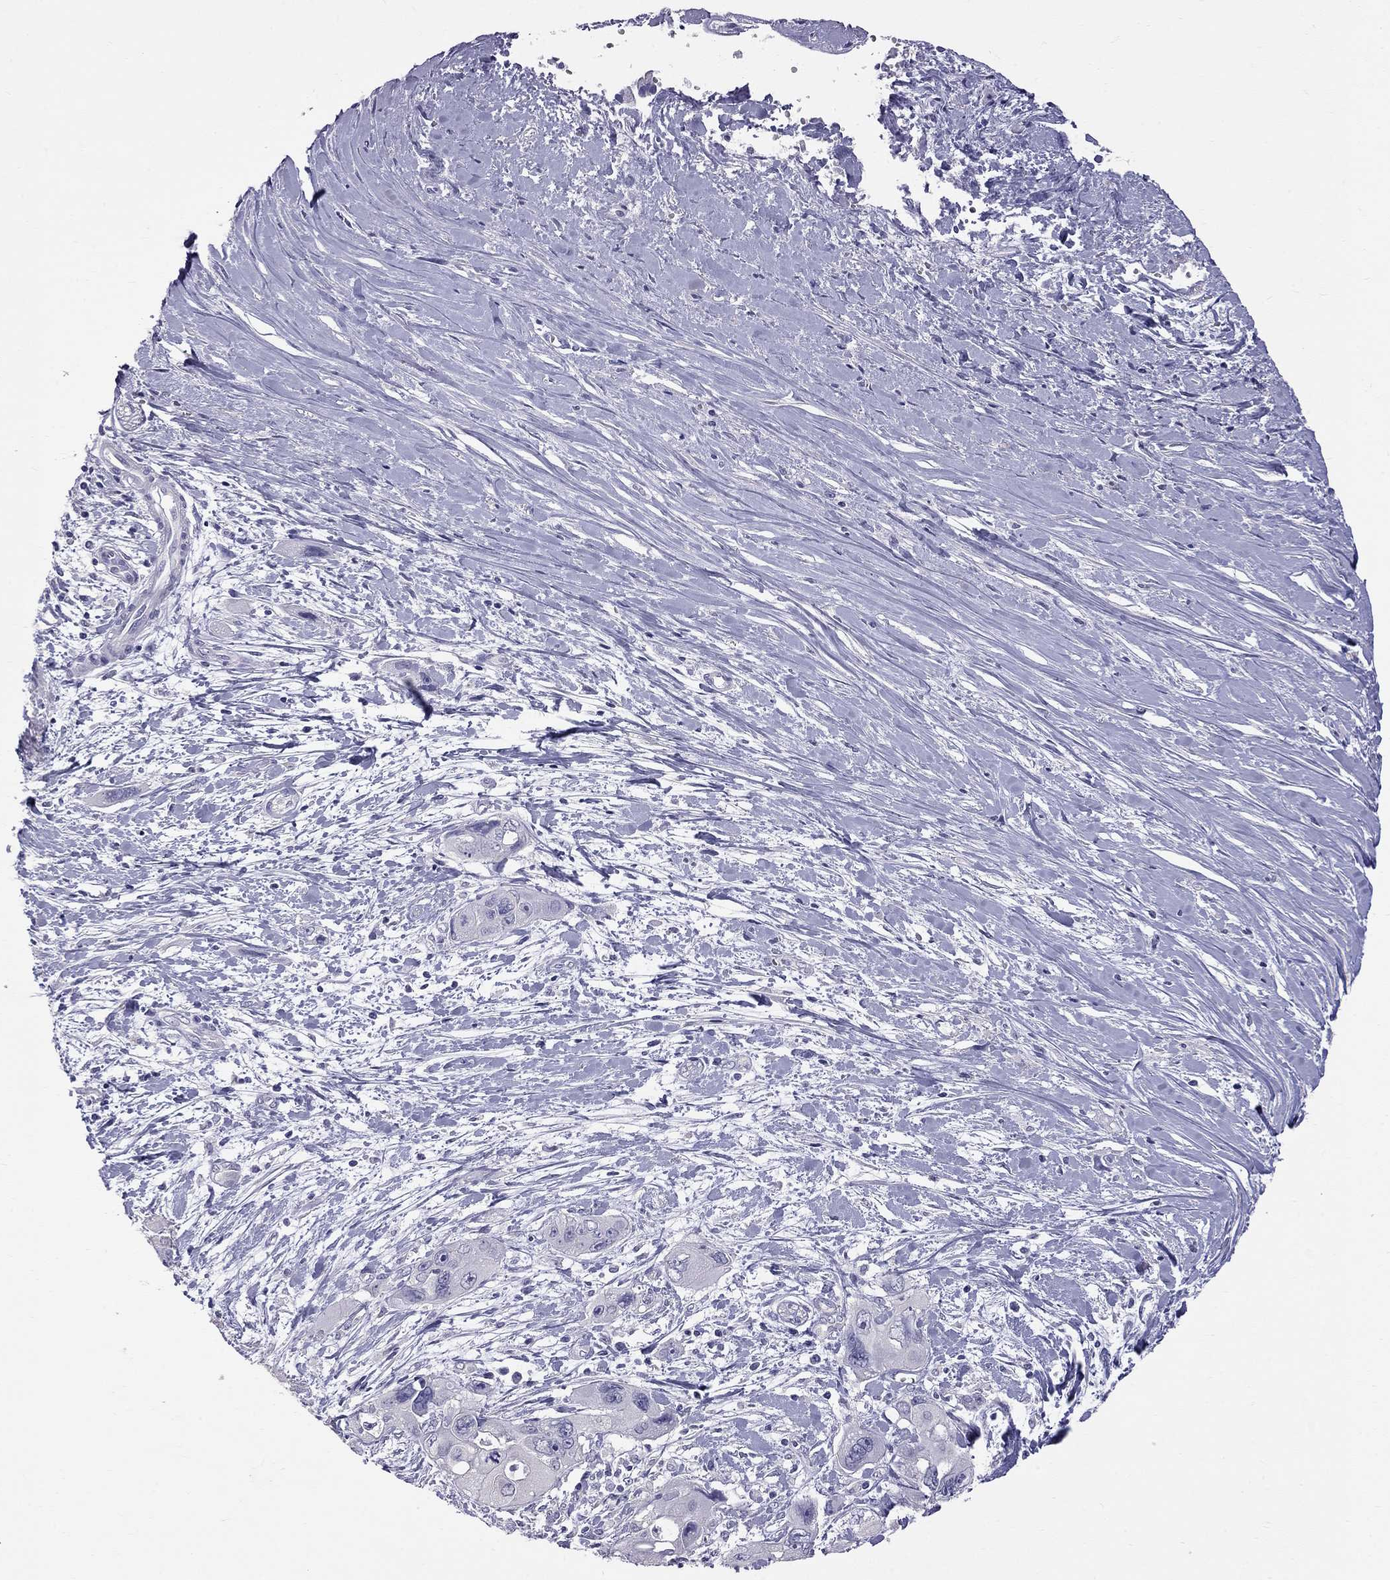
{"staining": {"intensity": "negative", "quantity": "none", "location": "none"}, "tissue": "pancreatic cancer", "cell_type": "Tumor cells", "image_type": "cancer", "snomed": [{"axis": "morphology", "description": "Adenocarcinoma, NOS"}, {"axis": "topography", "description": "Pancreas"}], "caption": "IHC photomicrograph of pancreatic cancer (adenocarcinoma) stained for a protein (brown), which shows no staining in tumor cells.", "gene": "CFAP91", "patient": {"sex": "male", "age": 47}}